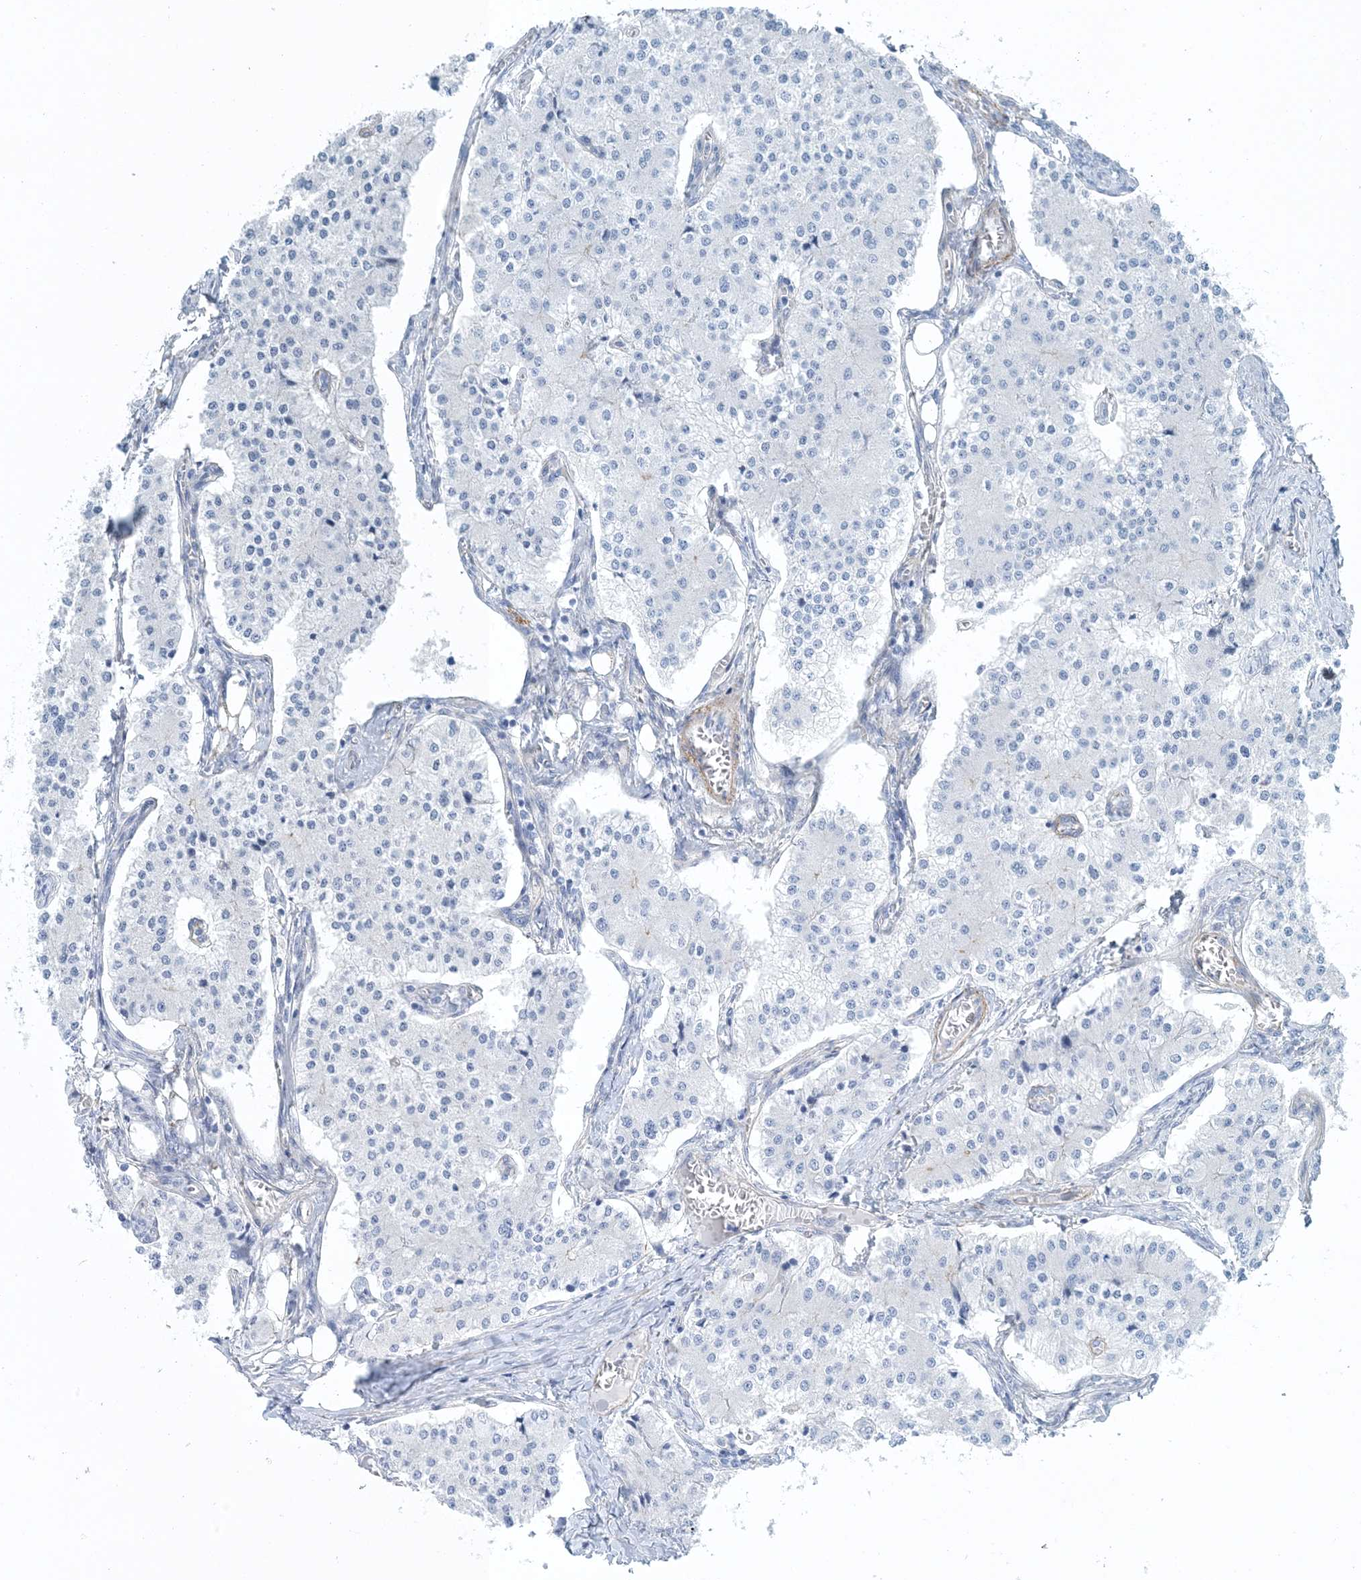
{"staining": {"intensity": "negative", "quantity": "none", "location": "none"}, "tissue": "carcinoid", "cell_type": "Tumor cells", "image_type": "cancer", "snomed": [{"axis": "morphology", "description": "Carcinoid, malignant, NOS"}, {"axis": "topography", "description": "Colon"}], "caption": "Tumor cells are negative for brown protein staining in carcinoid (malignant).", "gene": "SHANK1", "patient": {"sex": "female", "age": 52}}